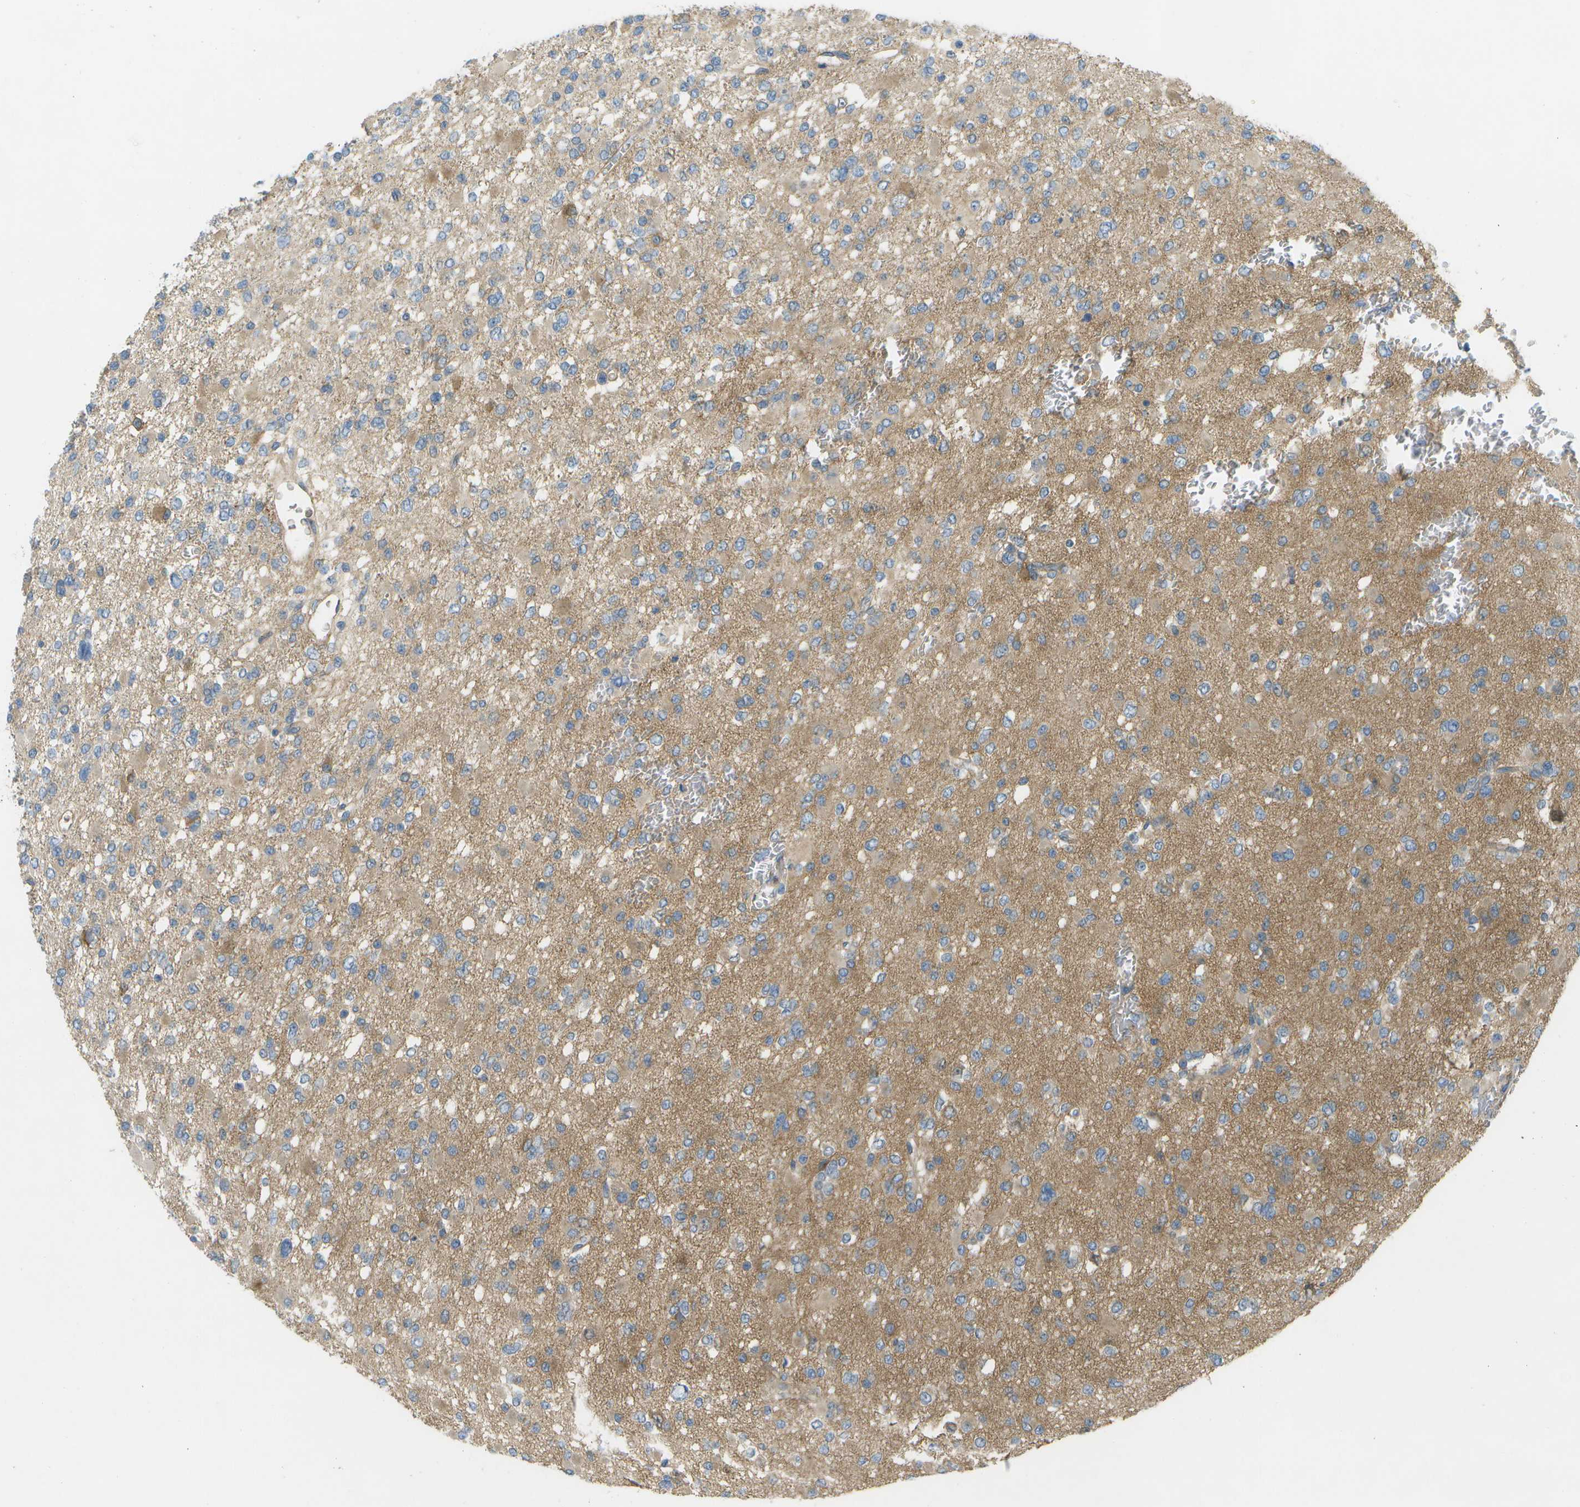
{"staining": {"intensity": "moderate", "quantity": ">75%", "location": "cytoplasmic/membranous"}, "tissue": "glioma", "cell_type": "Tumor cells", "image_type": "cancer", "snomed": [{"axis": "morphology", "description": "Glioma, malignant, Low grade"}, {"axis": "topography", "description": "Brain"}], "caption": "There is medium levels of moderate cytoplasmic/membranous expression in tumor cells of malignant low-grade glioma, as demonstrated by immunohistochemical staining (brown color).", "gene": "WNK2", "patient": {"sex": "female", "age": 22}}